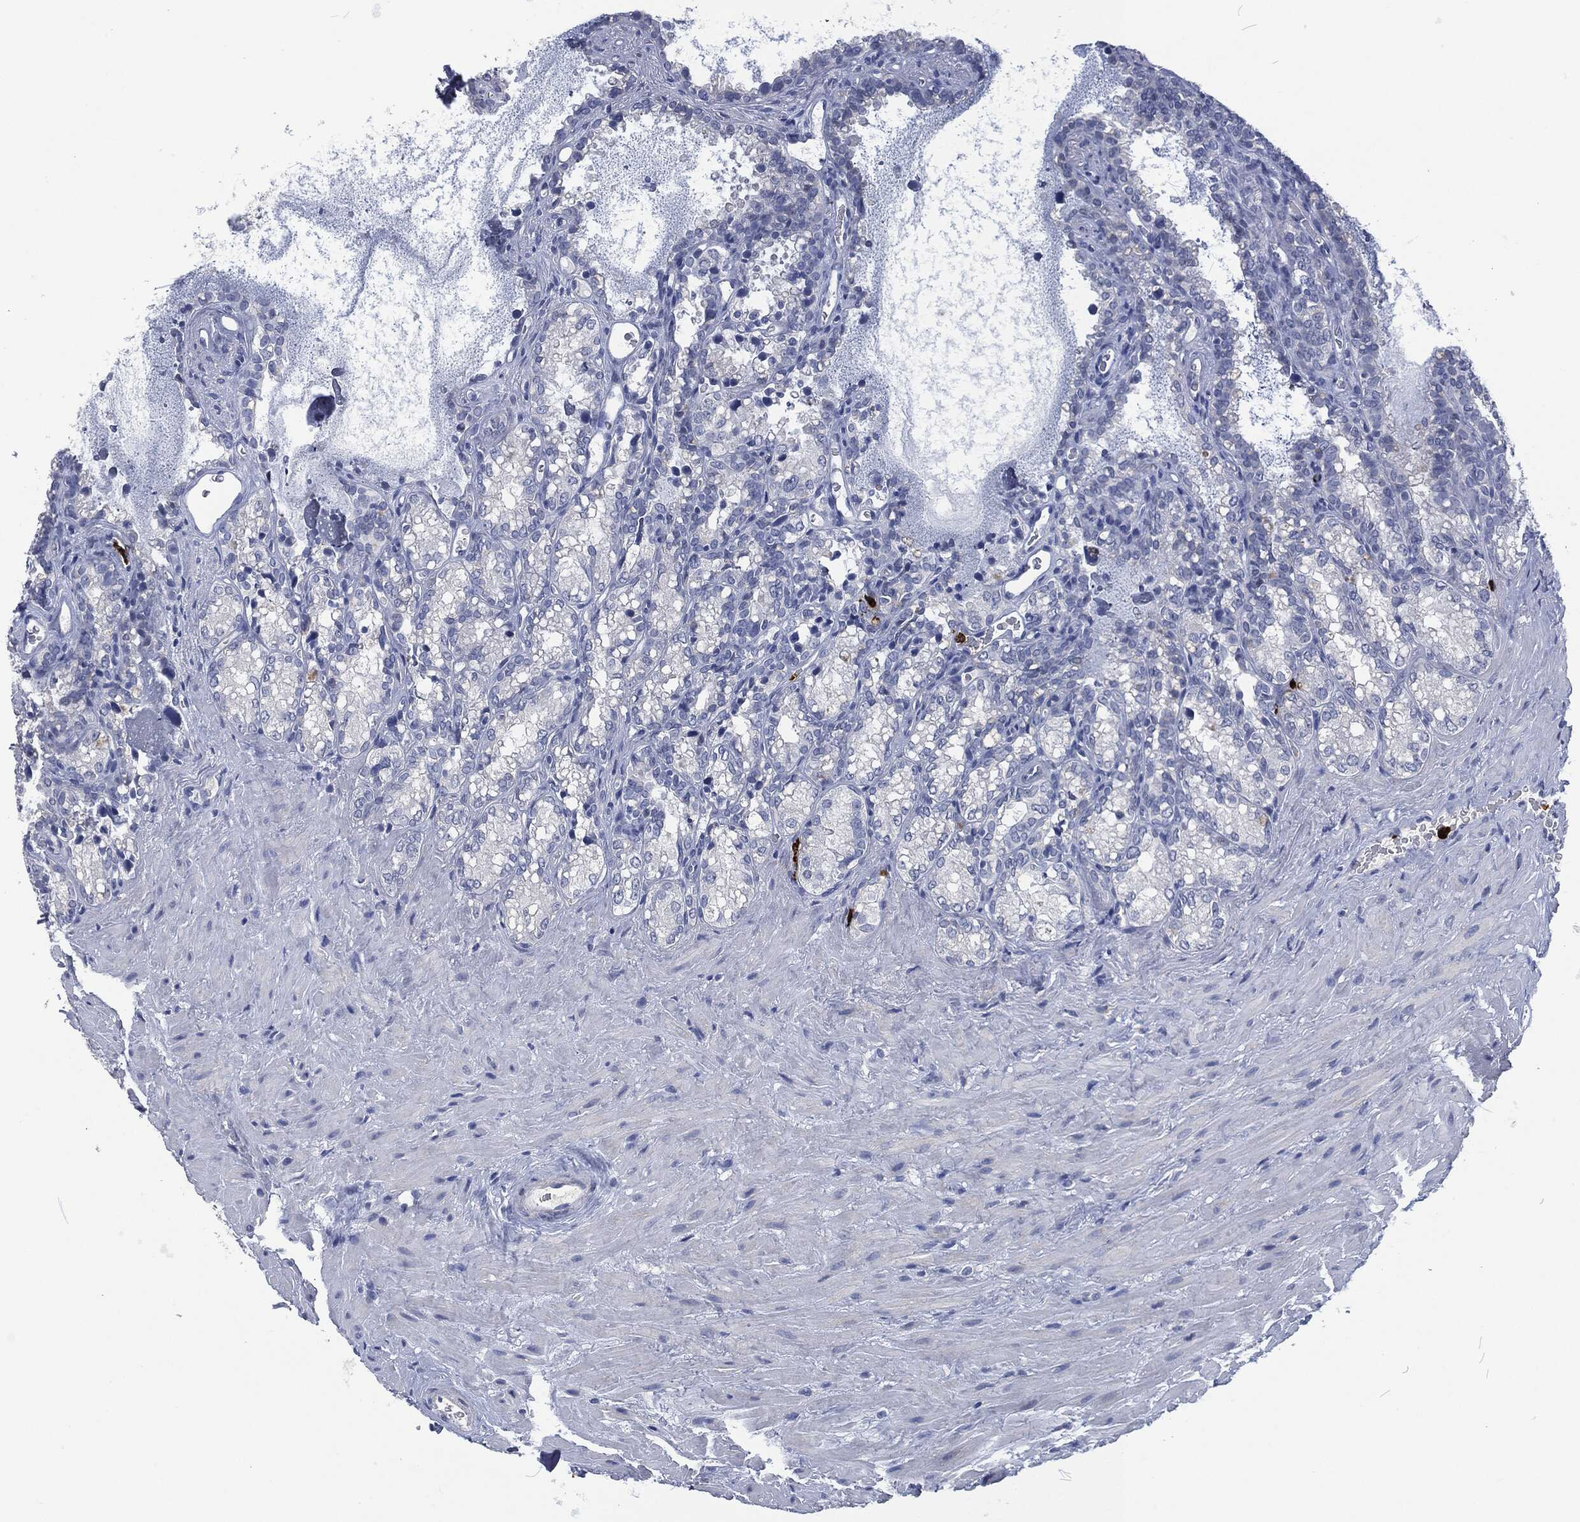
{"staining": {"intensity": "negative", "quantity": "none", "location": "none"}, "tissue": "seminal vesicle", "cell_type": "Glandular cells", "image_type": "normal", "snomed": [{"axis": "morphology", "description": "Normal tissue, NOS"}, {"axis": "topography", "description": "Seminal veicle"}], "caption": "Glandular cells show no significant positivity in unremarkable seminal vesicle.", "gene": "MPO", "patient": {"sex": "male", "age": 68}}